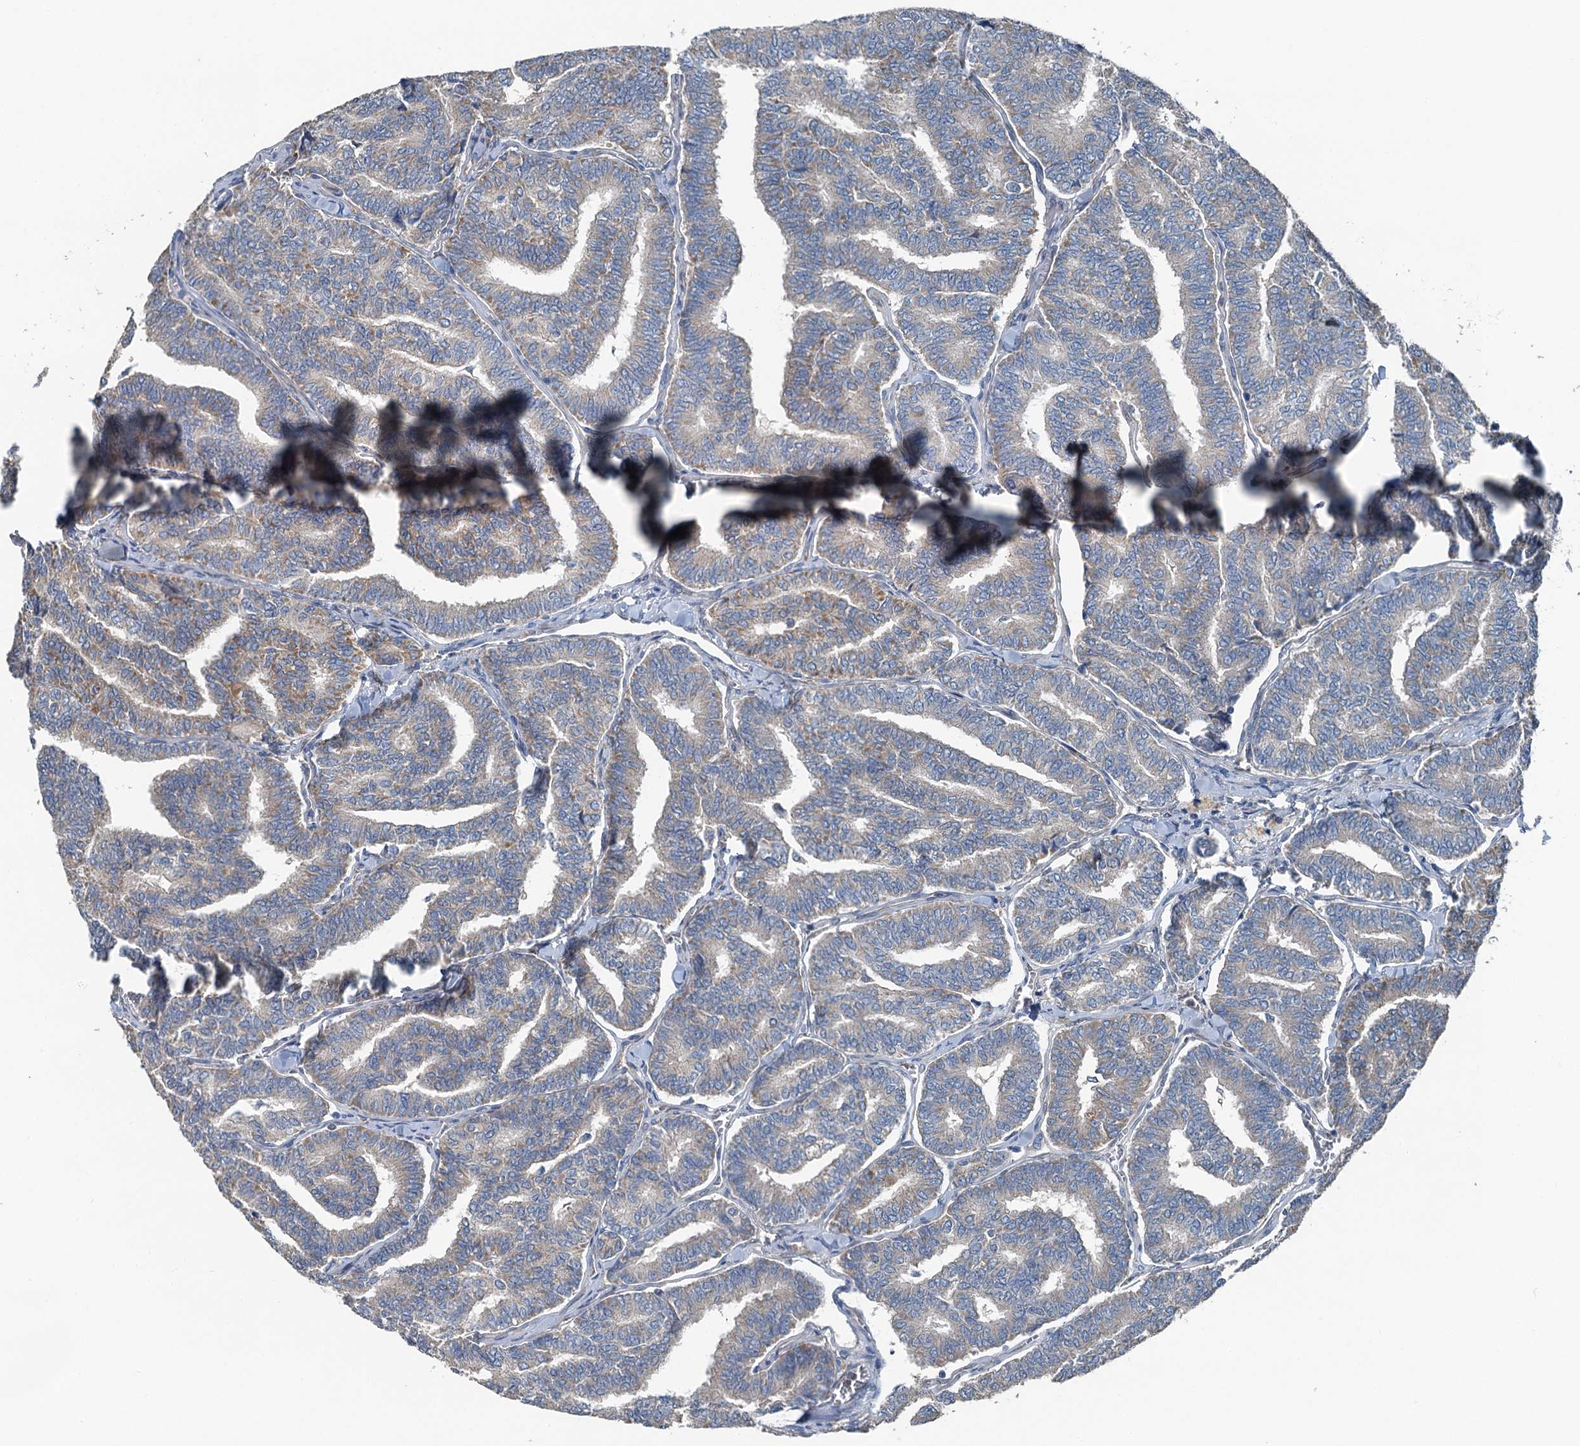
{"staining": {"intensity": "moderate", "quantity": "<25%", "location": "cytoplasmic/membranous"}, "tissue": "thyroid cancer", "cell_type": "Tumor cells", "image_type": "cancer", "snomed": [{"axis": "morphology", "description": "Papillary adenocarcinoma, NOS"}, {"axis": "topography", "description": "Thyroid gland"}], "caption": "An image of thyroid cancer (papillary adenocarcinoma) stained for a protein exhibits moderate cytoplasmic/membranous brown staining in tumor cells. The staining was performed using DAB (3,3'-diaminobenzidine) to visualize the protein expression in brown, while the nuclei were stained in blue with hematoxylin (Magnification: 20x).", "gene": "C6orf120", "patient": {"sex": "female", "age": 35}}